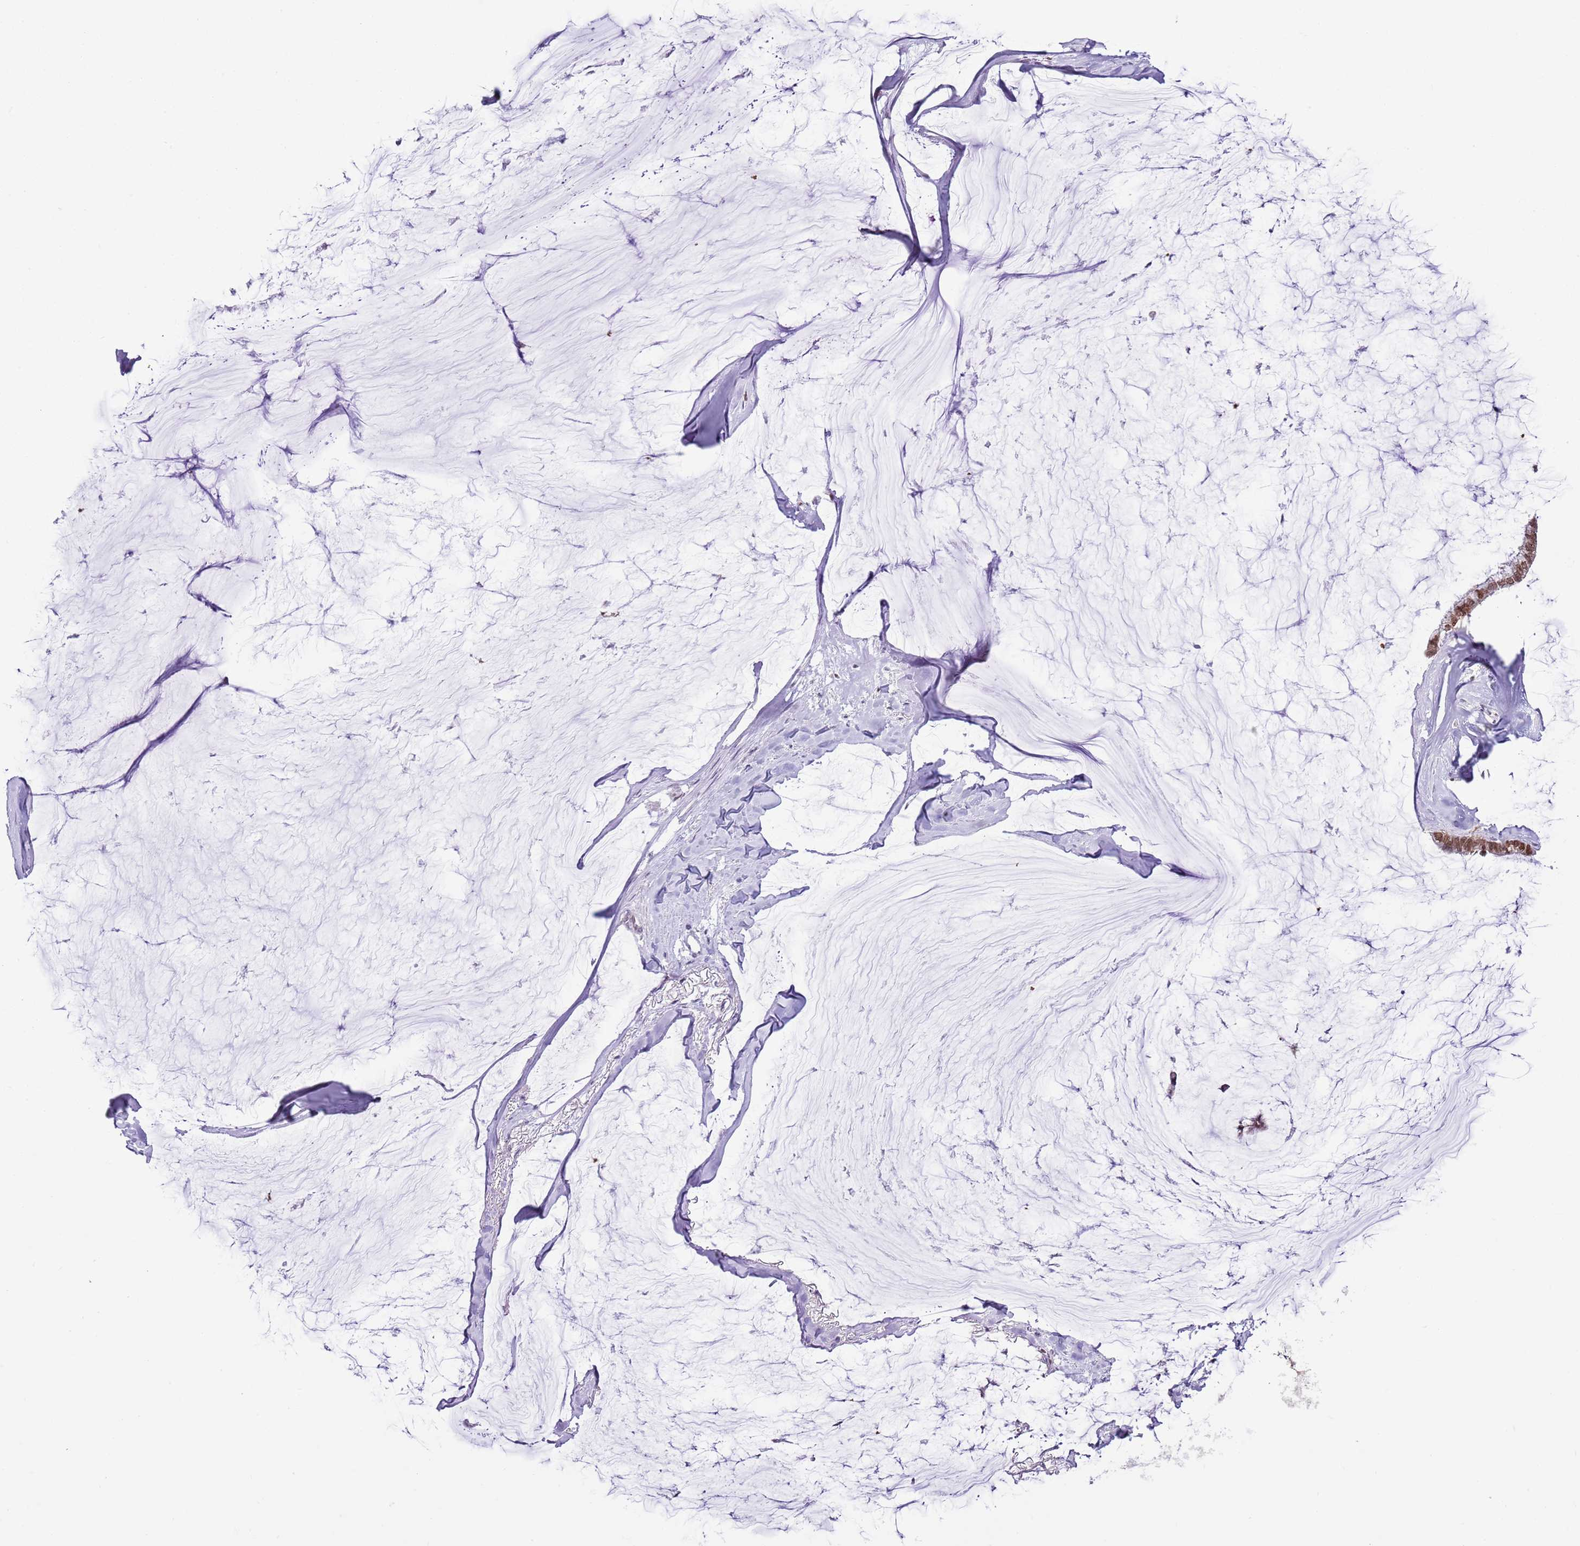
{"staining": {"intensity": "moderate", "quantity": ">75%", "location": "nuclear"}, "tissue": "ovarian cancer", "cell_type": "Tumor cells", "image_type": "cancer", "snomed": [{"axis": "morphology", "description": "Cystadenocarcinoma, mucinous, NOS"}, {"axis": "topography", "description": "Ovary"}], "caption": "Brown immunohistochemical staining in mucinous cystadenocarcinoma (ovarian) shows moderate nuclear expression in approximately >75% of tumor cells.", "gene": "SELENOH", "patient": {"sex": "female", "age": 39}}